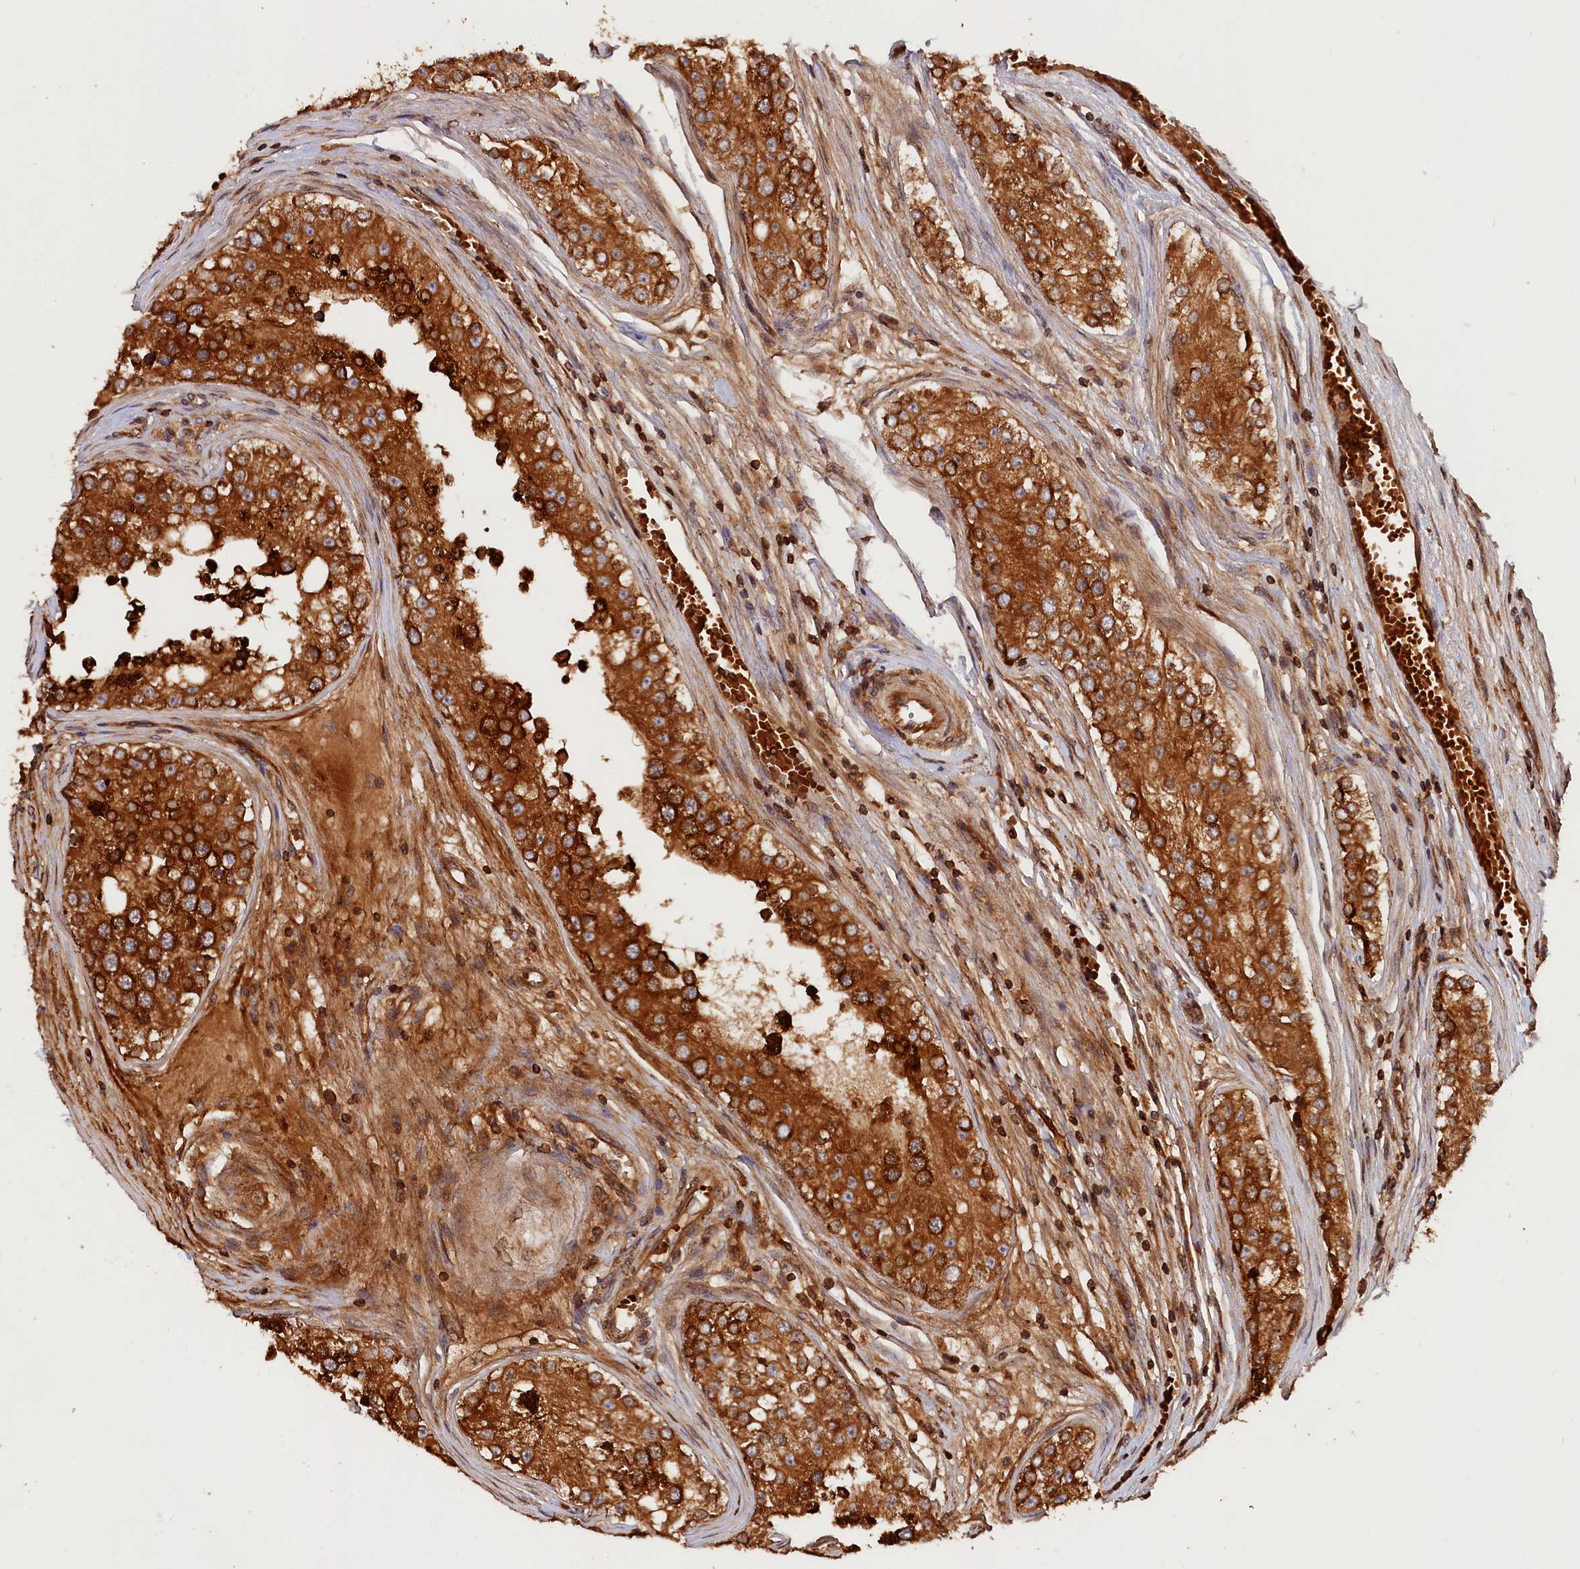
{"staining": {"intensity": "strong", "quantity": ">75%", "location": "cytoplasmic/membranous"}, "tissue": "testis cancer", "cell_type": "Tumor cells", "image_type": "cancer", "snomed": [{"axis": "morphology", "description": "Carcinoma, Embryonal, NOS"}, {"axis": "topography", "description": "Testis"}], "caption": "Tumor cells exhibit high levels of strong cytoplasmic/membranous staining in about >75% of cells in human testis embryonal carcinoma.", "gene": "HMOX2", "patient": {"sex": "male", "age": 25}}